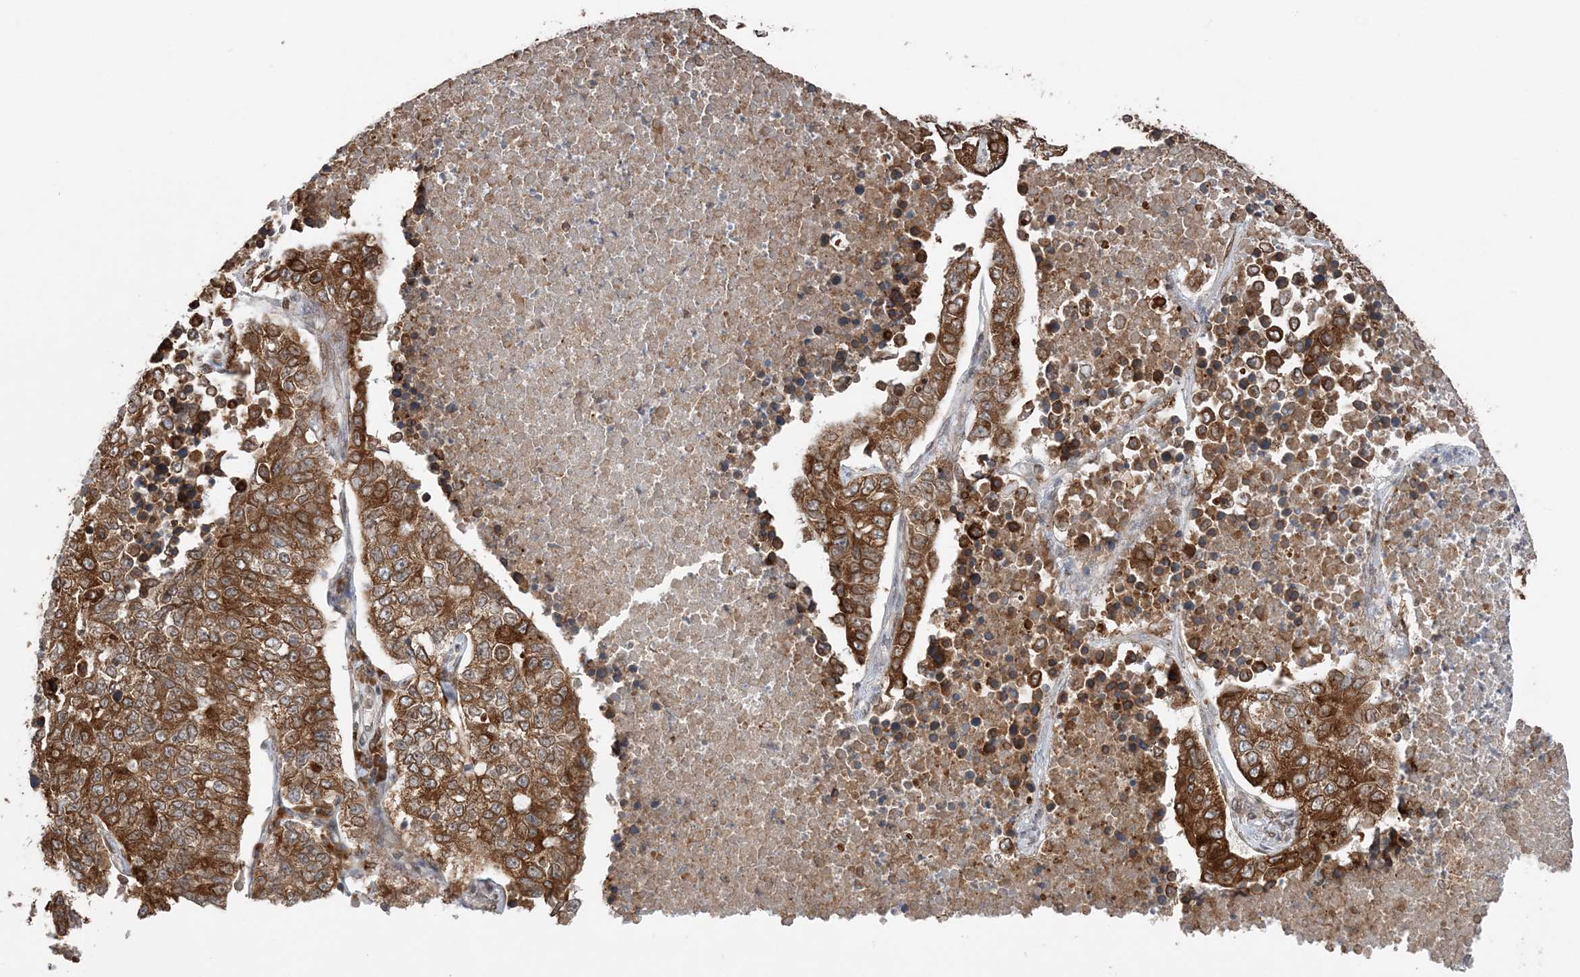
{"staining": {"intensity": "strong", "quantity": ">75%", "location": "cytoplasmic/membranous"}, "tissue": "lung cancer", "cell_type": "Tumor cells", "image_type": "cancer", "snomed": [{"axis": "morphology", "description": "Adenocarcinoma, NOS"}, {"axis": "topography", "description": "Lung"}], "caption": "Immunohistochemical staining of human adenocarcinoma (lung) demonstrates high levels of strong cytoplasmic/membranous expression in about >75% of tumor cells. (Brightfield microscopy of DAB IHC at high magnification).", "gene": "TMED10", "patient": {"sex": "male", "age": 49}}